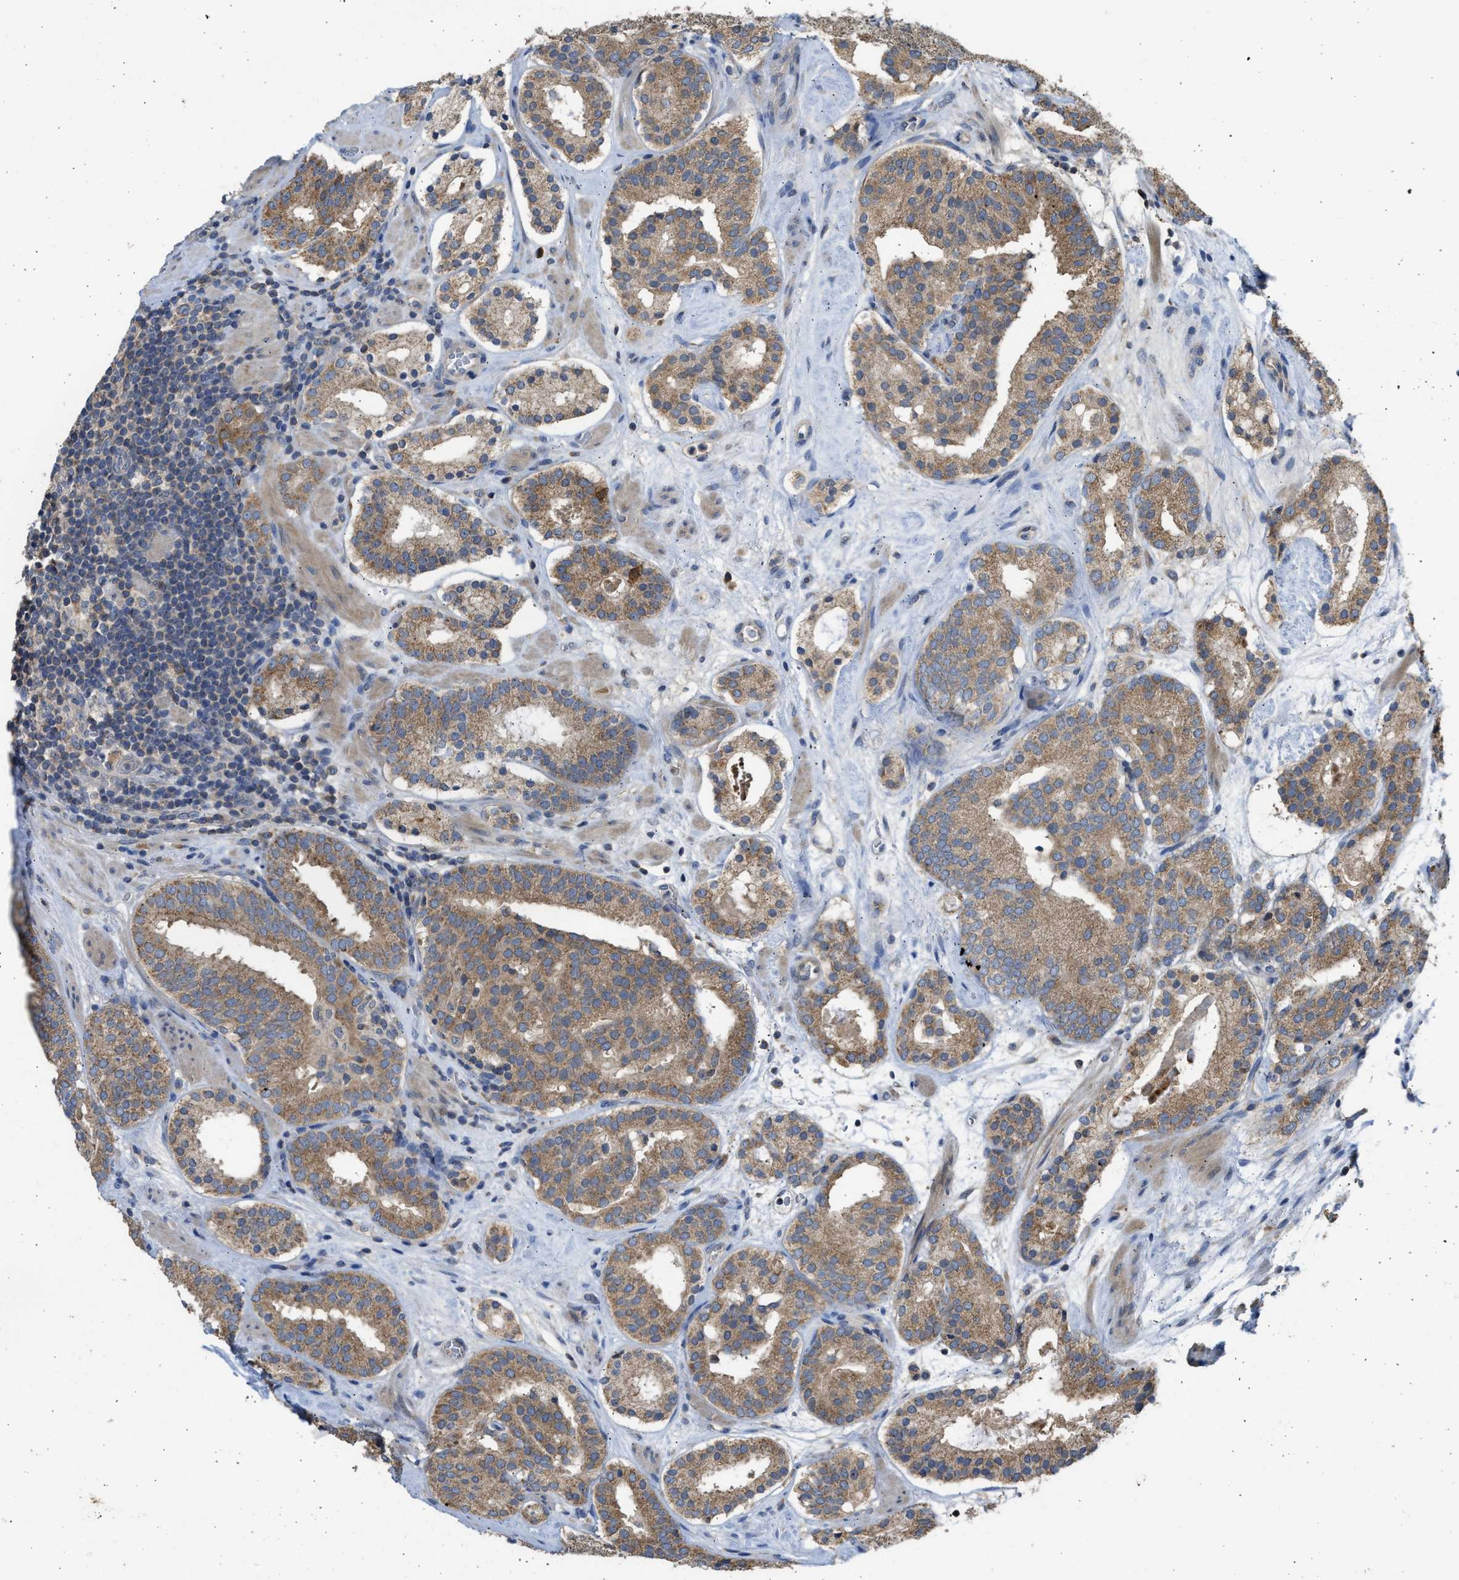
{"staining": {"intensity": "moderate", "quantity": ">75%", "location": "cytoplasmic/membranous"}, "tissue": "prostate cancer", "cell_type": "Tumor cells", "image_type": "cancer", "snomed": [{"axis": "morphology", "description": "Adenocarcinoma, Low grade"}, {"axis": "topography", "description": "Prostate"}], "caption": "Human prostate adenocarcinoma (low-grade) stained with a brown dye displays moderate cytoplasmic/membranous positive positivity in approximately >75% of tumor cells.", "gene": "CYP1A1", "patient": {"sex": "male", "age": 69}}